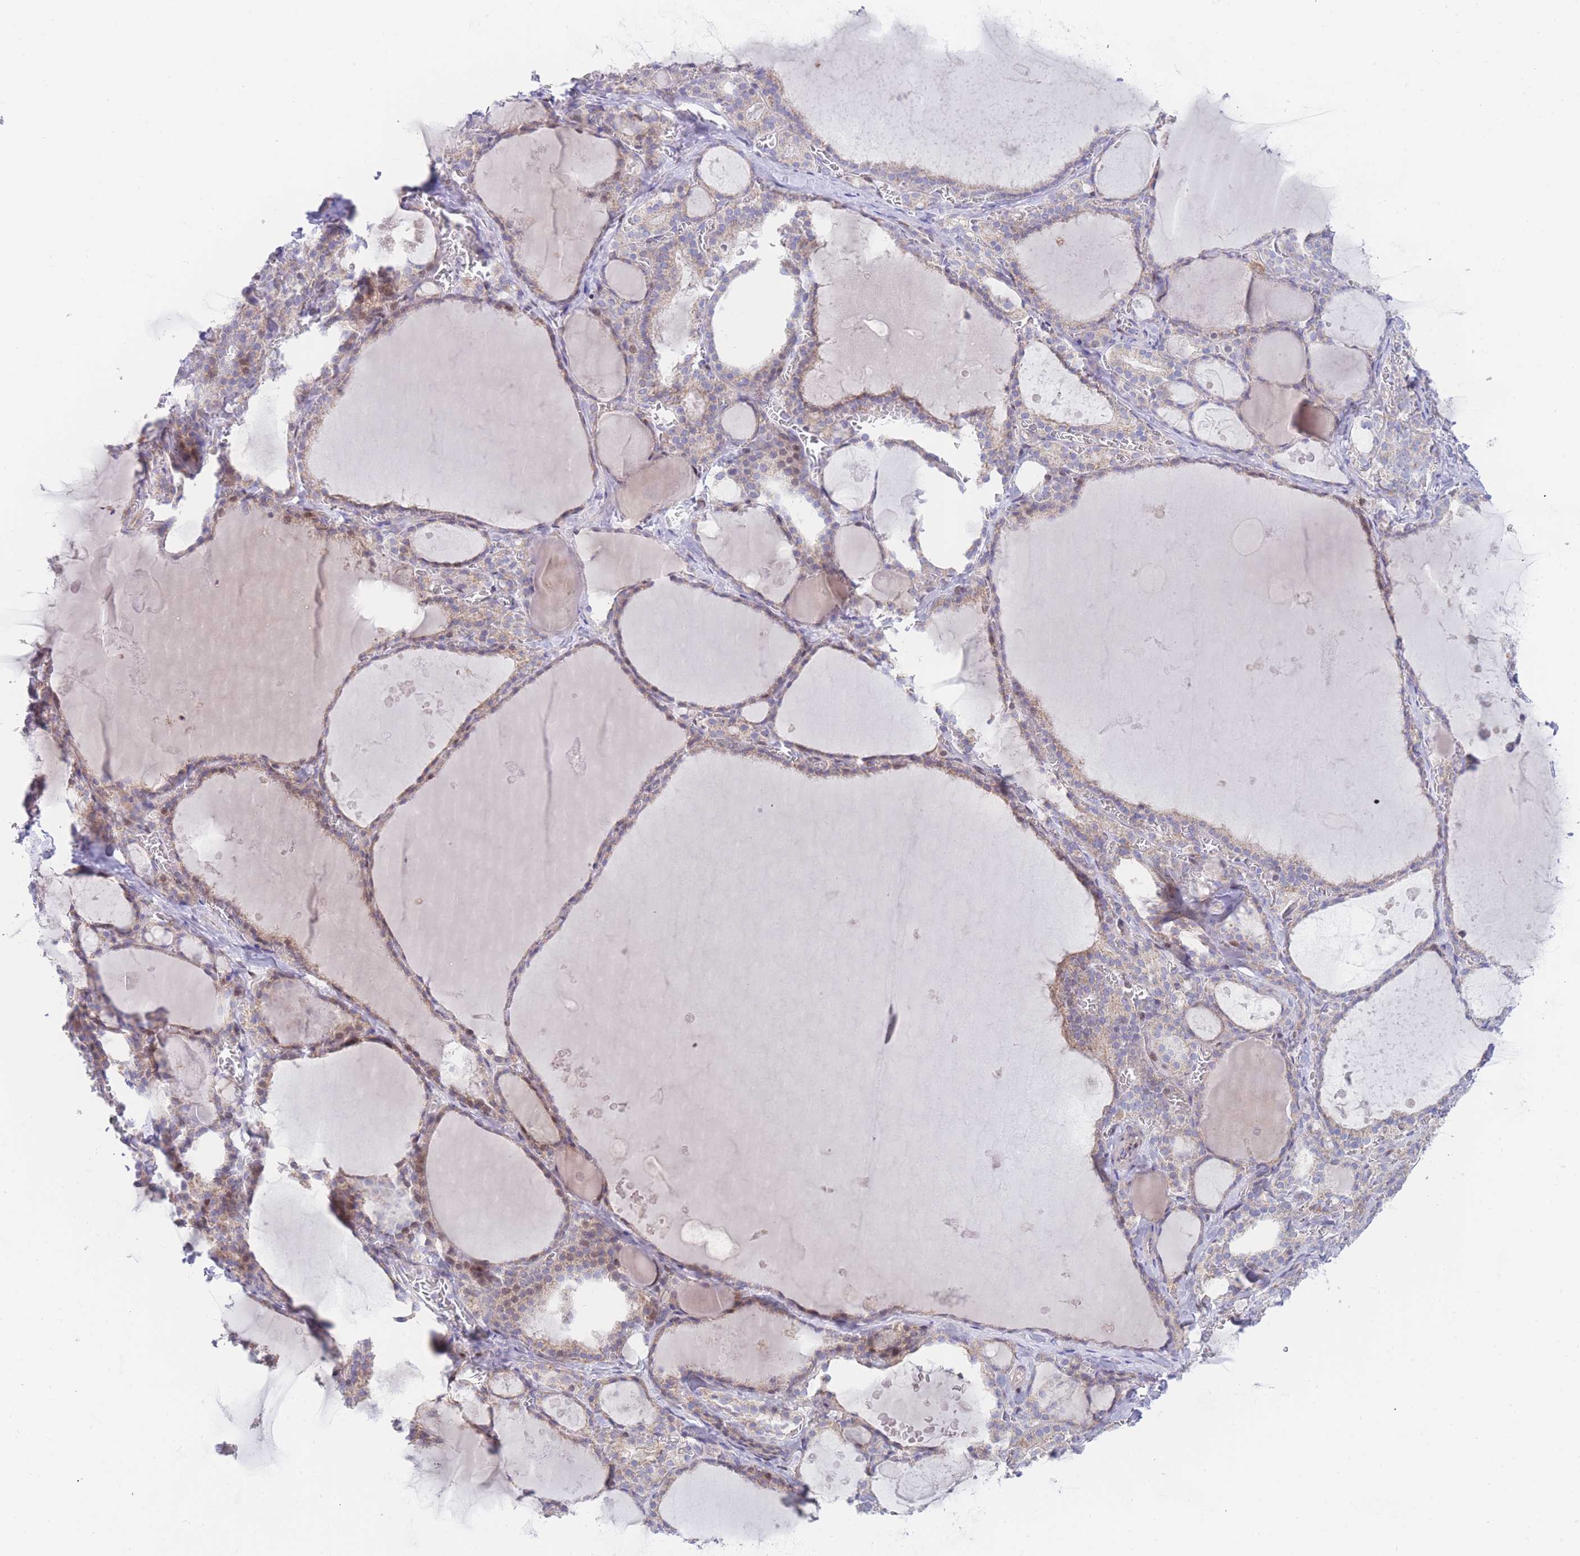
{"staining": {"intensity": "moderate", "quantity": "25%-75%", "location": "cytoplasmic/membranous"}, "tissue": "thyroid gland", "cell_type": "Glandular cells", "image_type": "normal", "snomed": [{"axis": "morphology", "description": "Normal tissue, NOS"}, {"axis": "topography", "description": "Thyroid gland"}], "caption": "This micrograph demonstrates immunohistochemistry staining of unremarkable human thyroid gland, with medium moderate cytoplasmic/membranous expression in about 25%-75% of glandular cells.", "gene": "GPAM", "patient": {"sex": "male", "age": 56}}